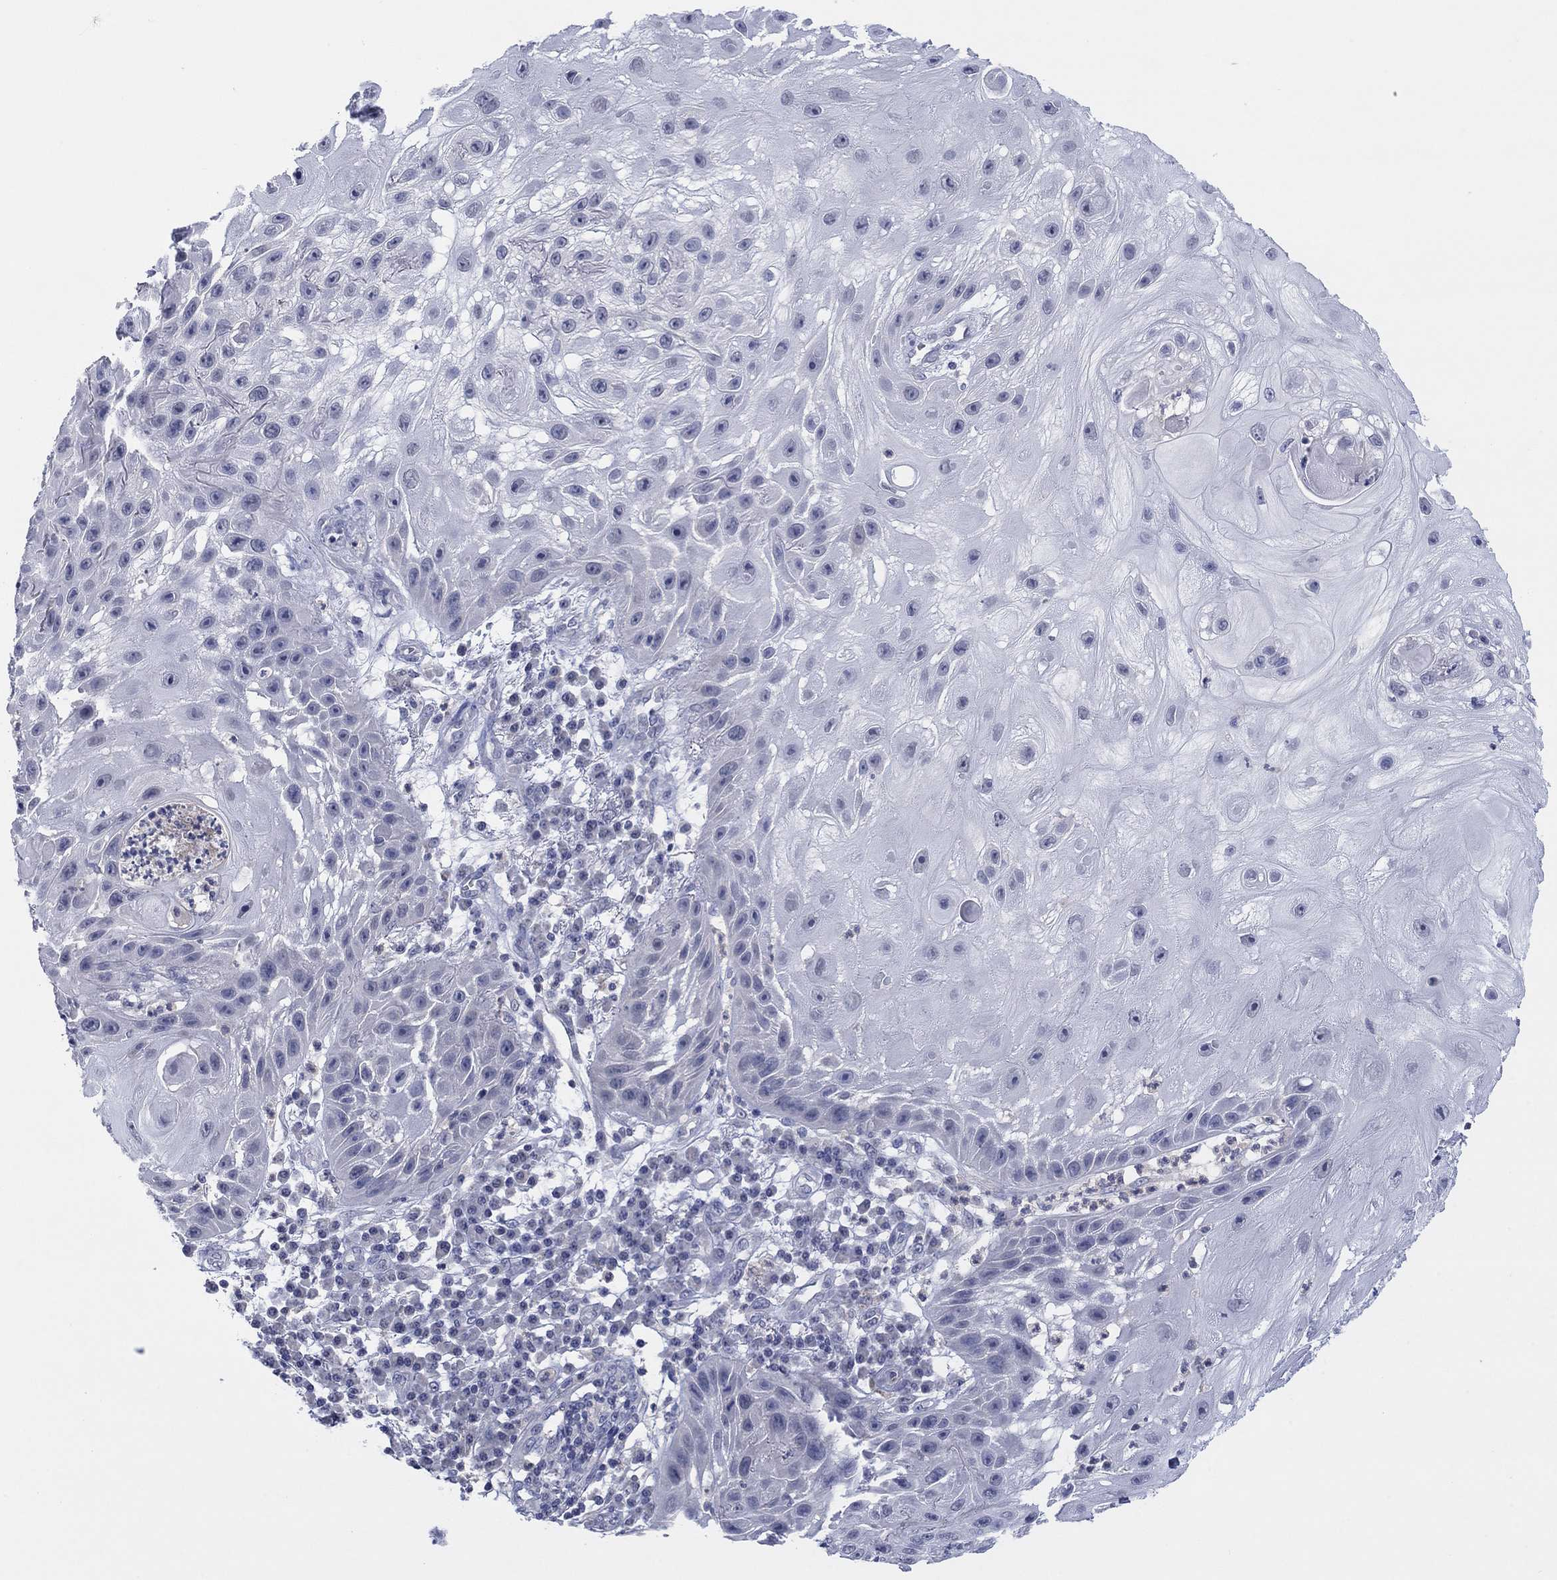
{"staining": {"intensity": "negative", "quantity": "none", "location": "none"}, "tissue": "skin cancer", "cell_type": "Tumor cells", "image_type": "cancer", "snomed": [{"axis": "morphology", "description": "Normal tissue, NOS"}, {"axis": "morphology", "description": "Squamous cell carcinoma, NOS"}, {"axis": "topography", "description": "Skin"}], "caption": "Micrograph shows no significant protein positivity in tumor cells of squamous cell carcinoma (skin).", "gene": "FER1L6", "patient": {"sex": "male", "age": 79}}